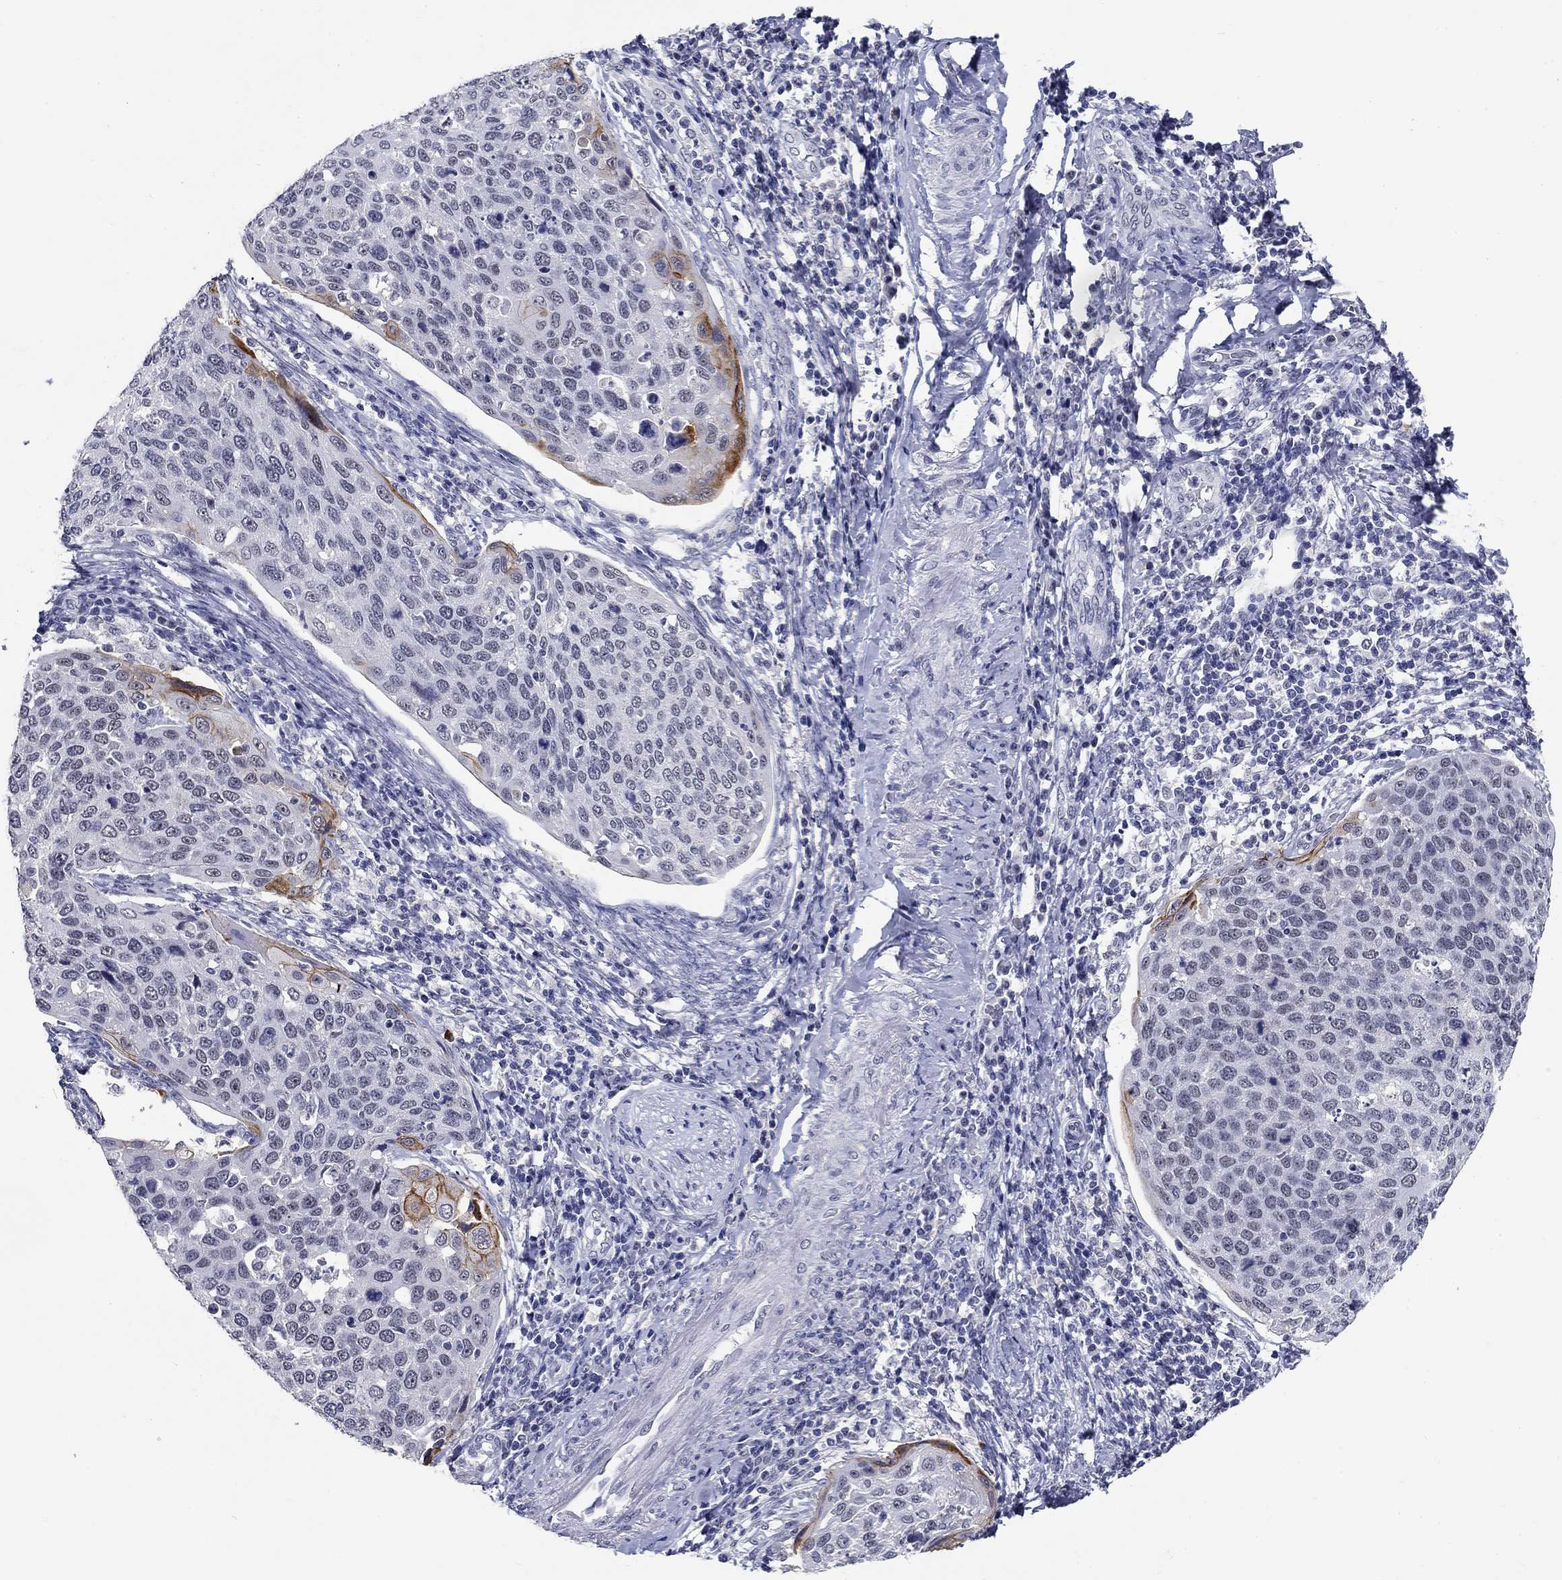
{"staining": {"intensity": "strong", "quantity": "<25%", "location": "cytoplasmic/membranous"}, "tissue": "cervical cancer", "cell_type": "Tumor cells", "image_type": "cancer", "snomed": [{"axis": "morphology", "description": "Squamous cell carcinoma, NOS"}, {"axis": "topography", "description": "Cervix"}], "caption": "Cervical cancer (squamous cell carcinoma) stained with immunohistochemistry (IHC) reveals strong cytoplasmic/membranous positivity in approximately <25% of tumor cells.", "gene": "GRIN1", "patient": {"sex": "female", "age": 54}}